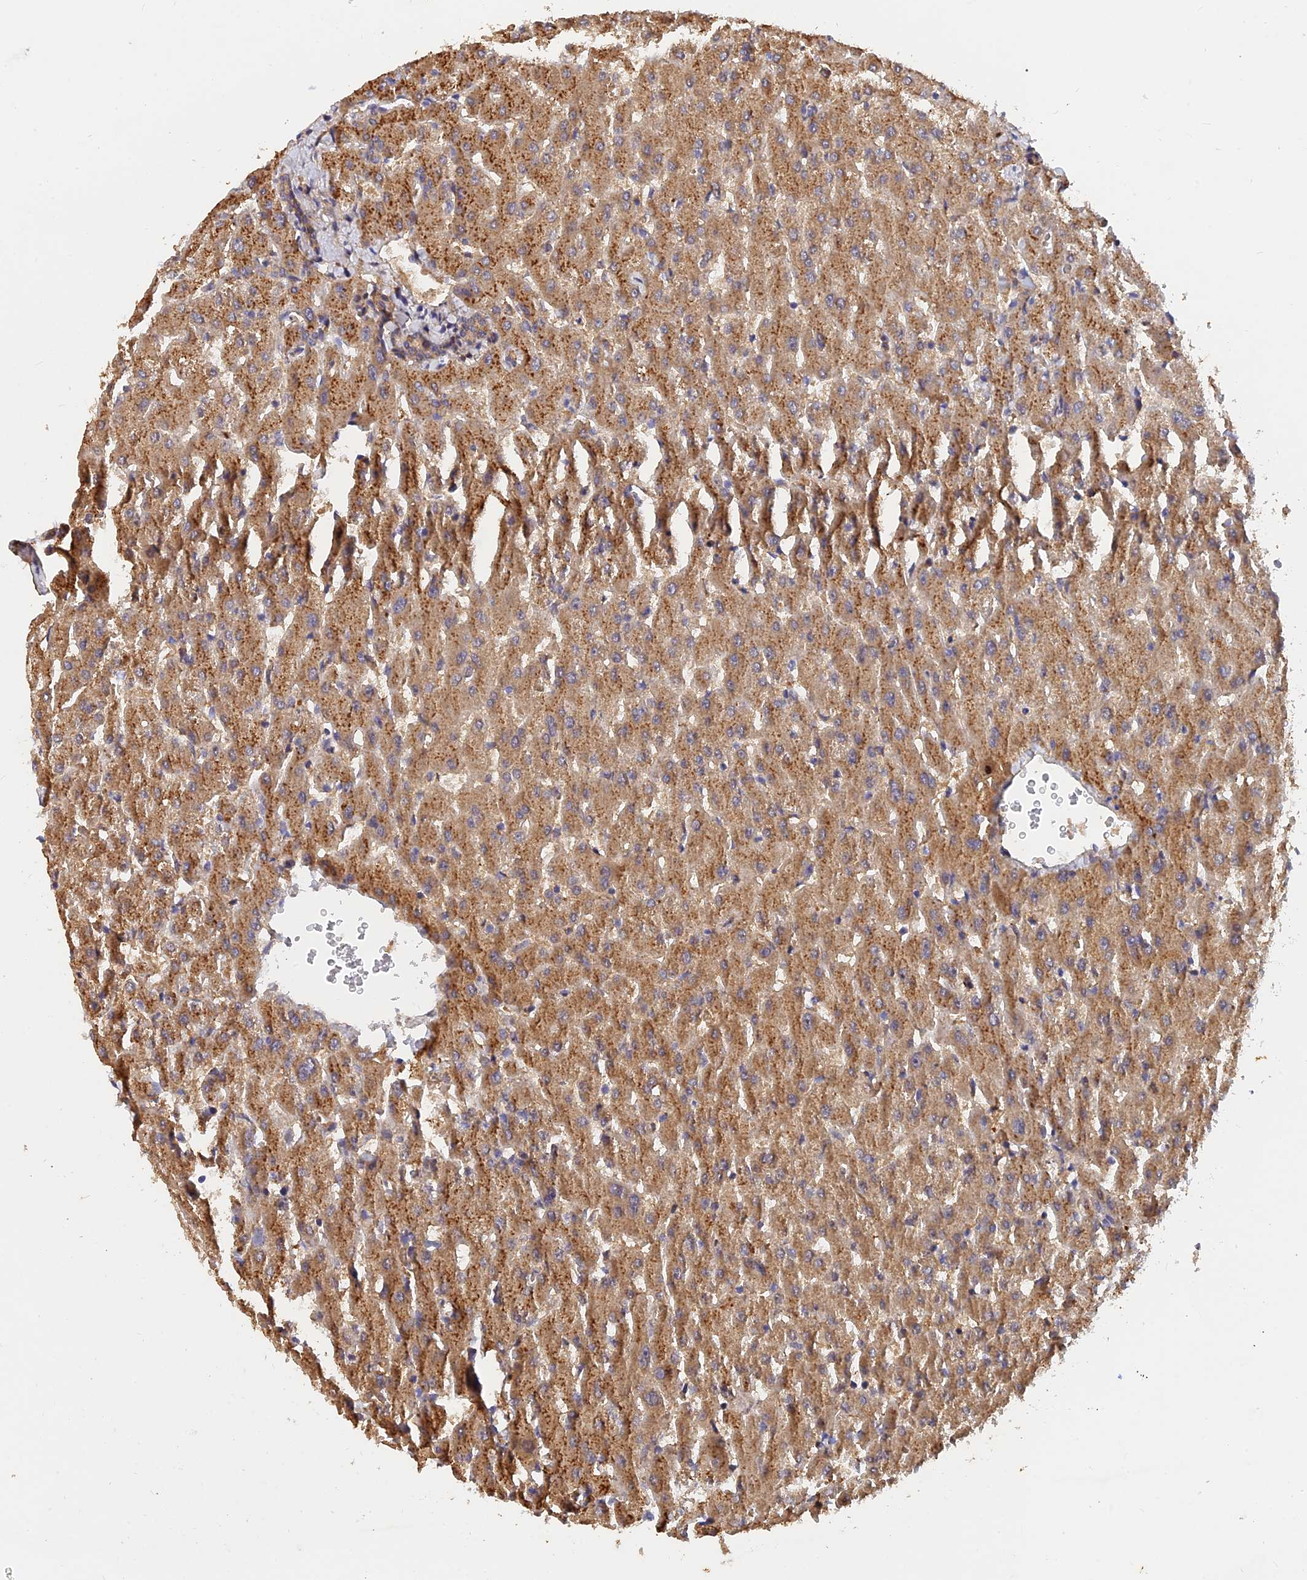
{"staining": {"intensity": "weak", "quantity": ">75%", "location": "cytoplasmic/membranous"}, "tissue": "liver", "cell_type": "Cholangiocytes", "image_type": "normal", "snomed": [{"axis": "morphology", "description": "Normal tissue, NOS"}, {"axis": "topography", "description": "Liver"}], "caption": "IHC staining of unremarkable liver, which shows low levels of weak cytoplasmic/membranous staining in approximately >75% of cholangiocytes indicating weak cytoplasmic/membranous protein staining. The staining was performed using DAB (3,3'-diaminobenzidine) (brown) for protein detection and nuclei were counterstained in hematoxylin (blue).", "gene": "SLC38A11", "patient": {"sex": "female", "age": 63}}